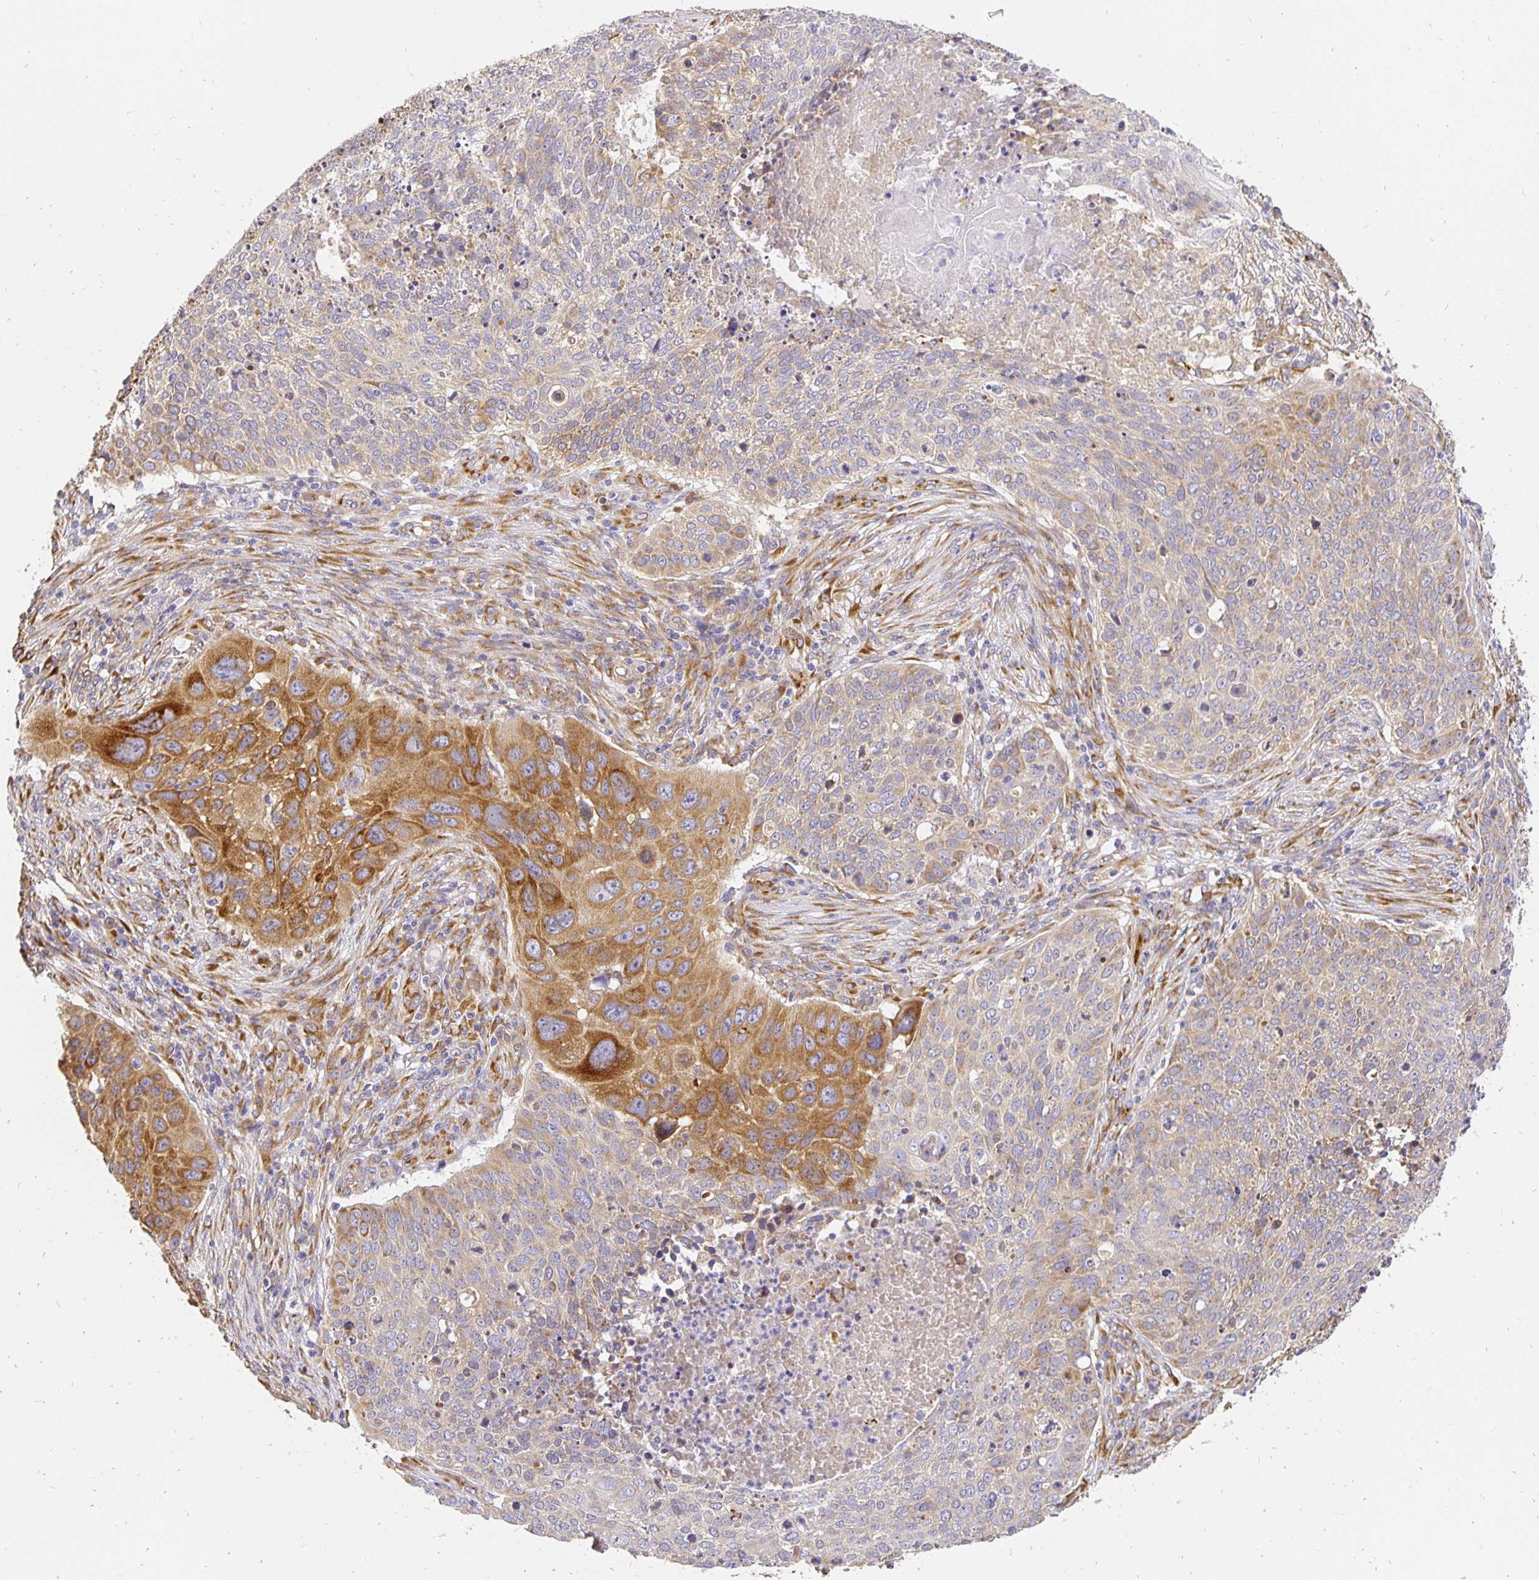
{"staining": {"intensity": "moderate", "quantity": ">75%", "location": "cytoplasmic/membranous"}, "tissue": "lung cancer", "cell_type": "Tumor cells", "image_type": "cancer", "snomed": [{"axis": "morphology", "description": "Squamous cell carcinoma, NOS"}, {"axis": "topography", "description": "Lung"}], "caption": "Lung cancer stained with a protein marker reveals moderate staining in tumor cells.", "gene": "PLOD1", "patient": {"sex": "male", "age": 63}}